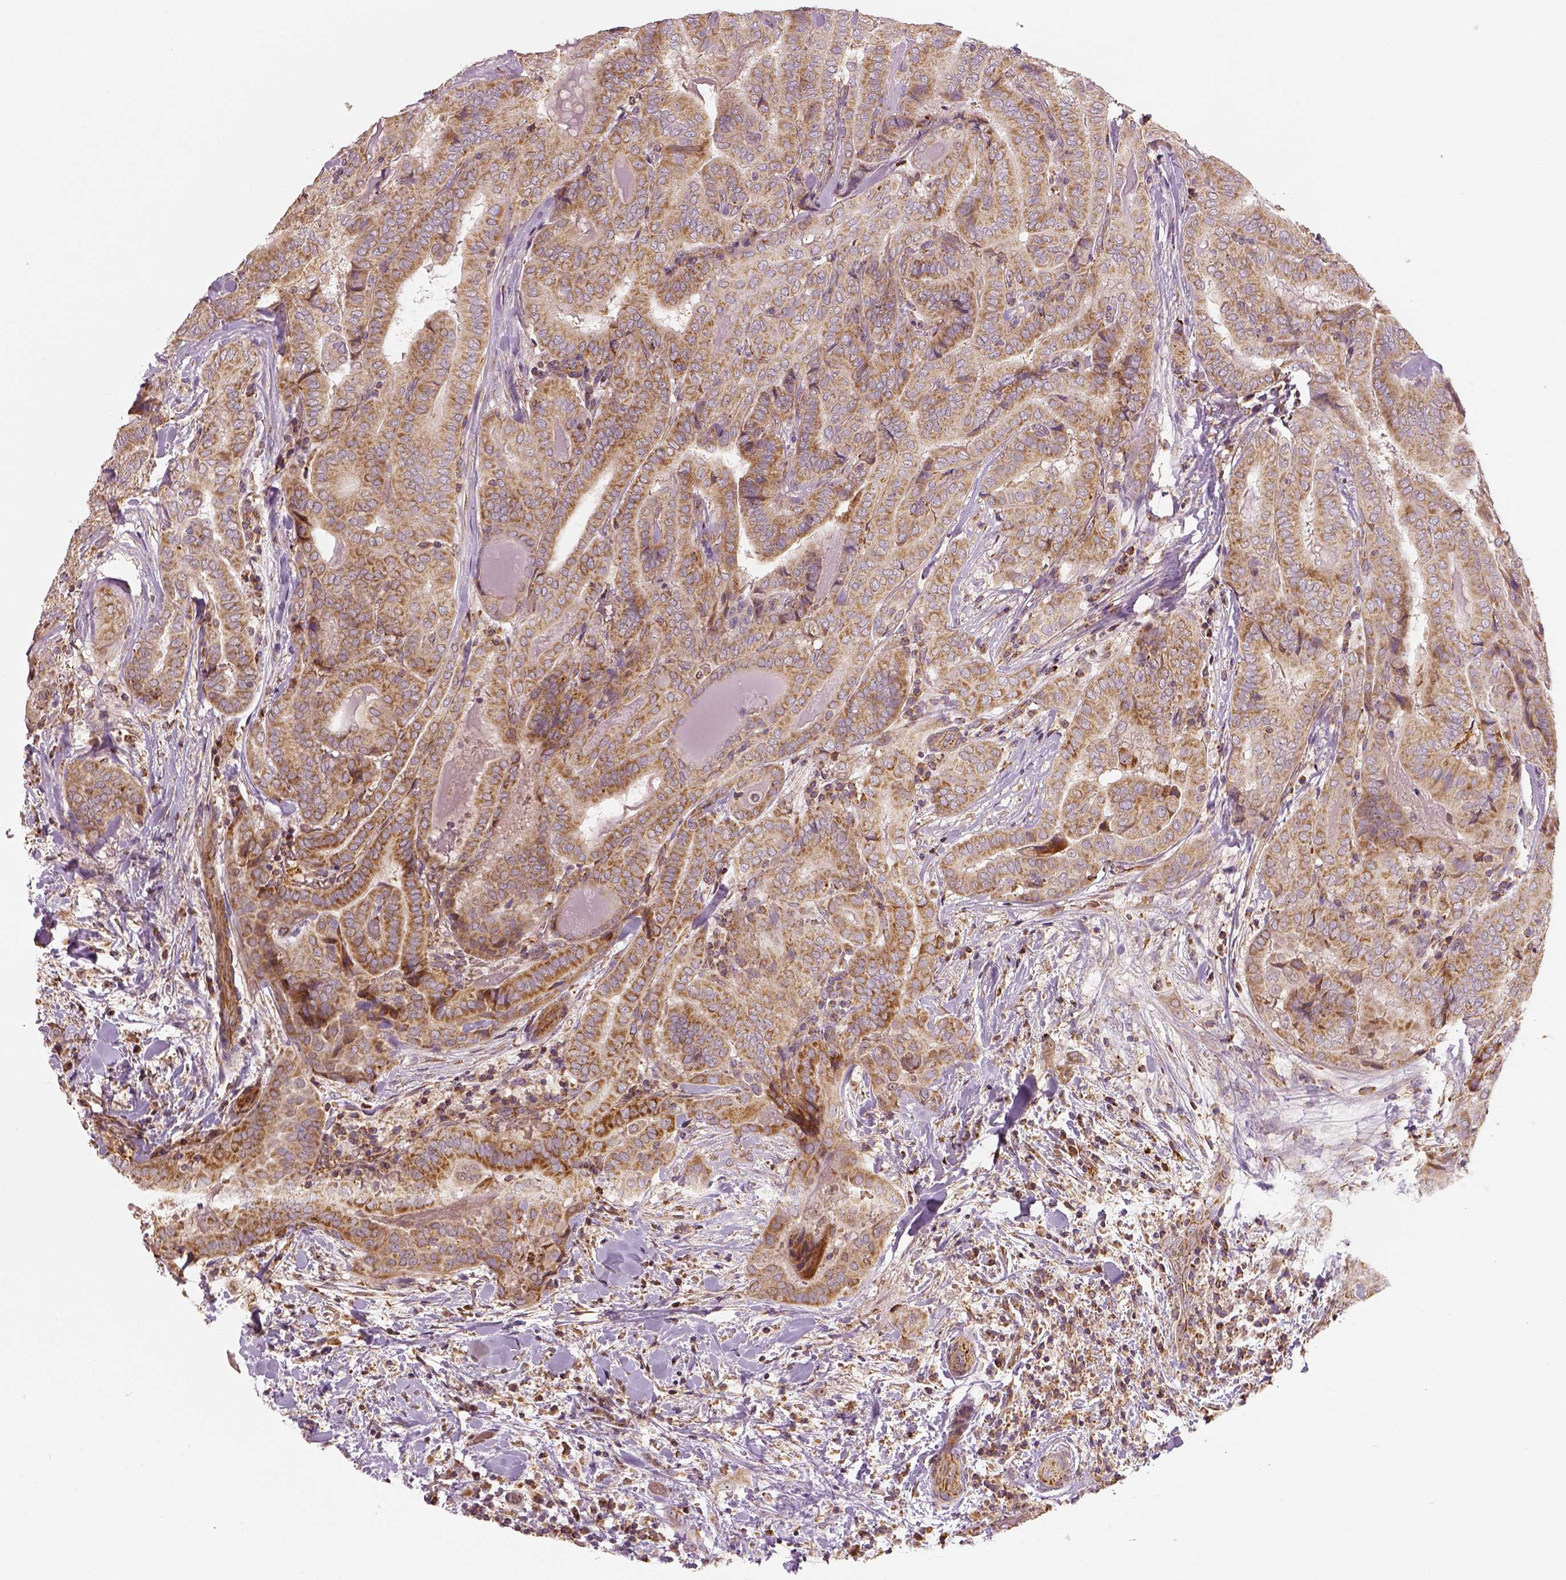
{"staining": {"intensity": "moderate", "quantity": ">75%", "location": "cytoplasmic/membranous"}, "tissue": "thyroid cancer", "cell_type": "Tumor cells", "image_type": "cancer", "snomed": [{"axis": "morphology", "description": "Papillary adenocarcinoma, NOS"}, {"axis": "topography", "description": "Thyroid gland"}], "caption": "Immunohistochemistry (DAB (3,3'-diaminobenzidine)) staining of papillary adenocarcinoma (thyroid) shows moderate cytoplasmic/membranous protein staining in approximately >75% of tumor cells.", "gene": "PGAM5", "patient": {"sex": "female", "age": 61}}